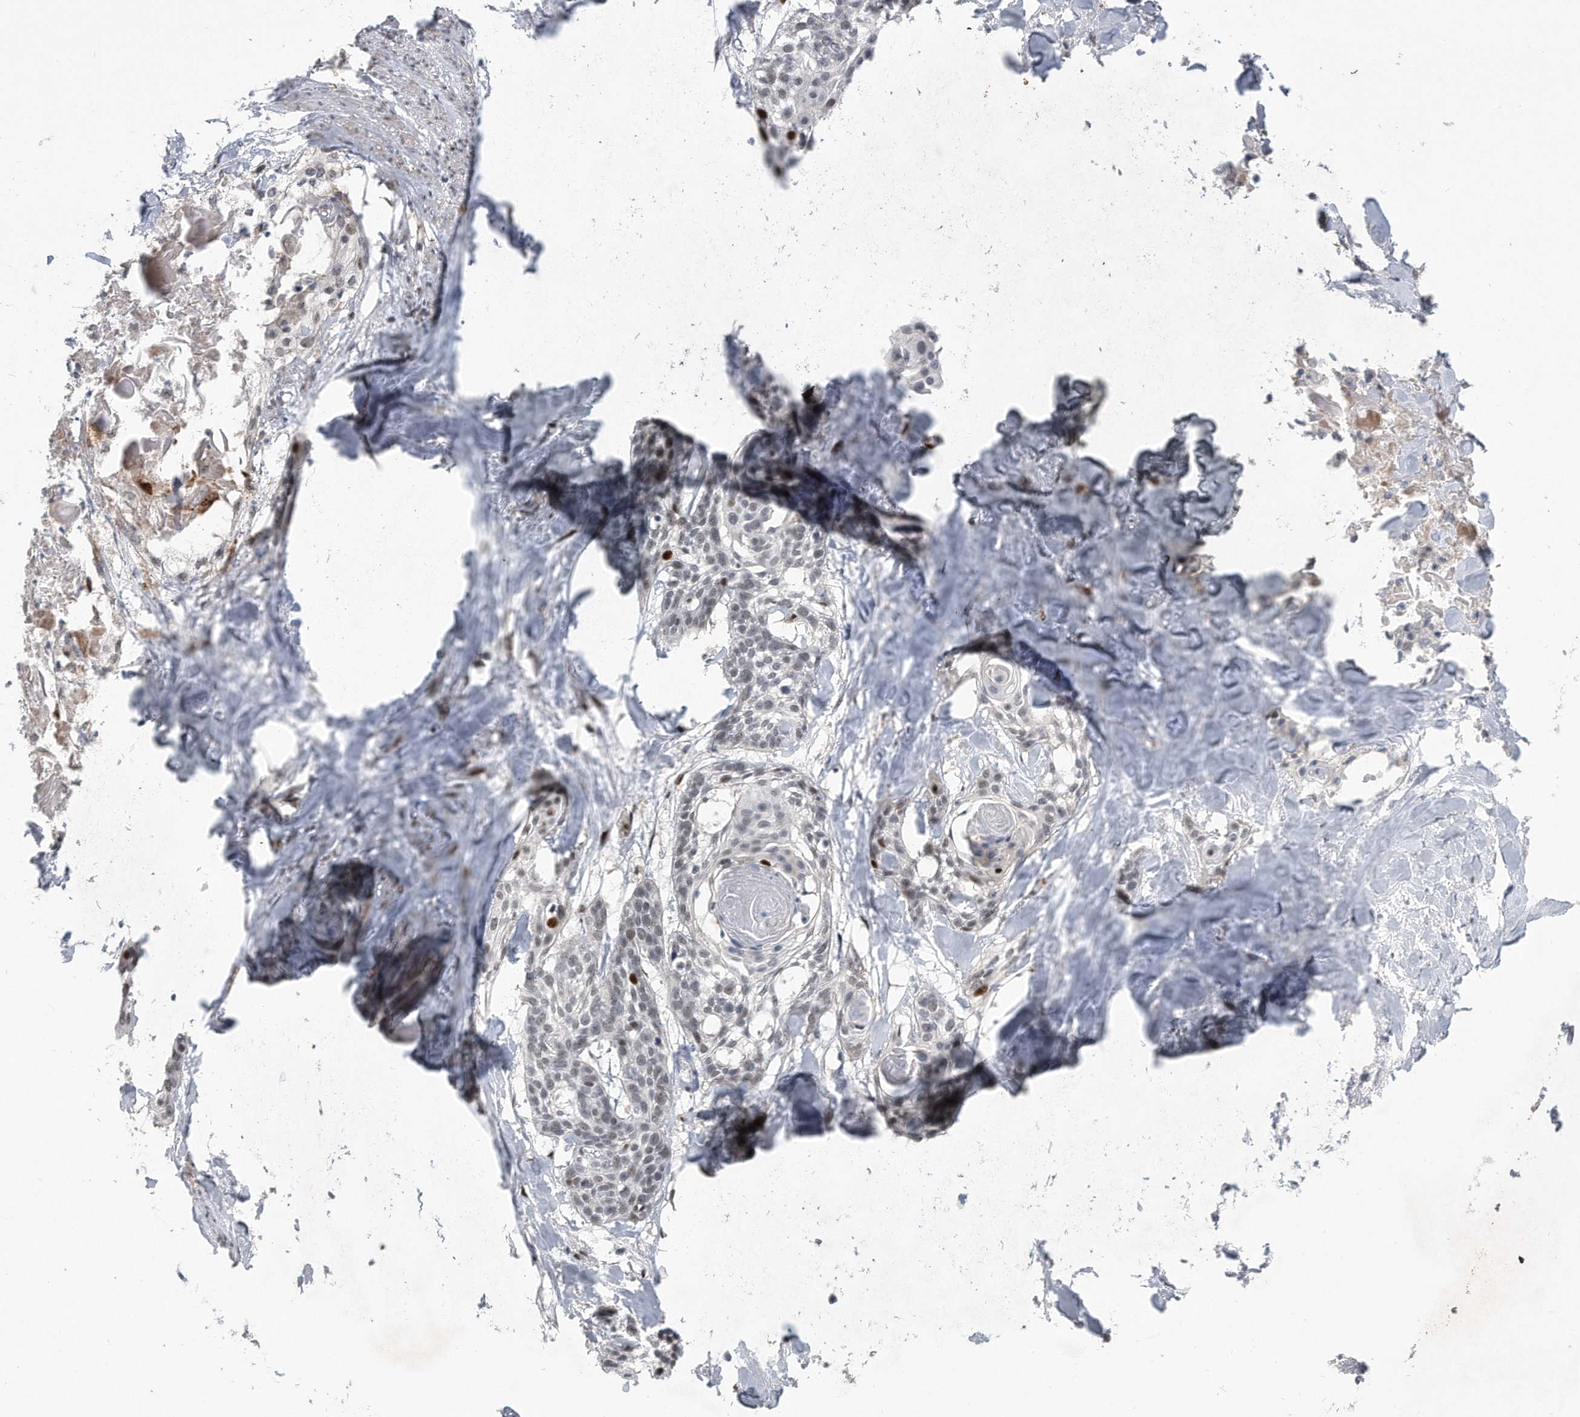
{"staining": {"intensity": "weak", "quantity": "<25%", "location": "nuclear"}, "tissue": "cervical cancer", "cell_type": "Tumor cells", "image_type": "cancer", "snomed": [{"axis": "morphology", "description": "Squamous cell carcinoma, NOS"}, {"axis": "topography", "description": "Cervix"}], "caption": "DAB immunohistochemical staining of cervical cancer shows no significant expression in tumor cells.", "gene": "PGBD2", "patient": {"sex": "female", "age": 57}}